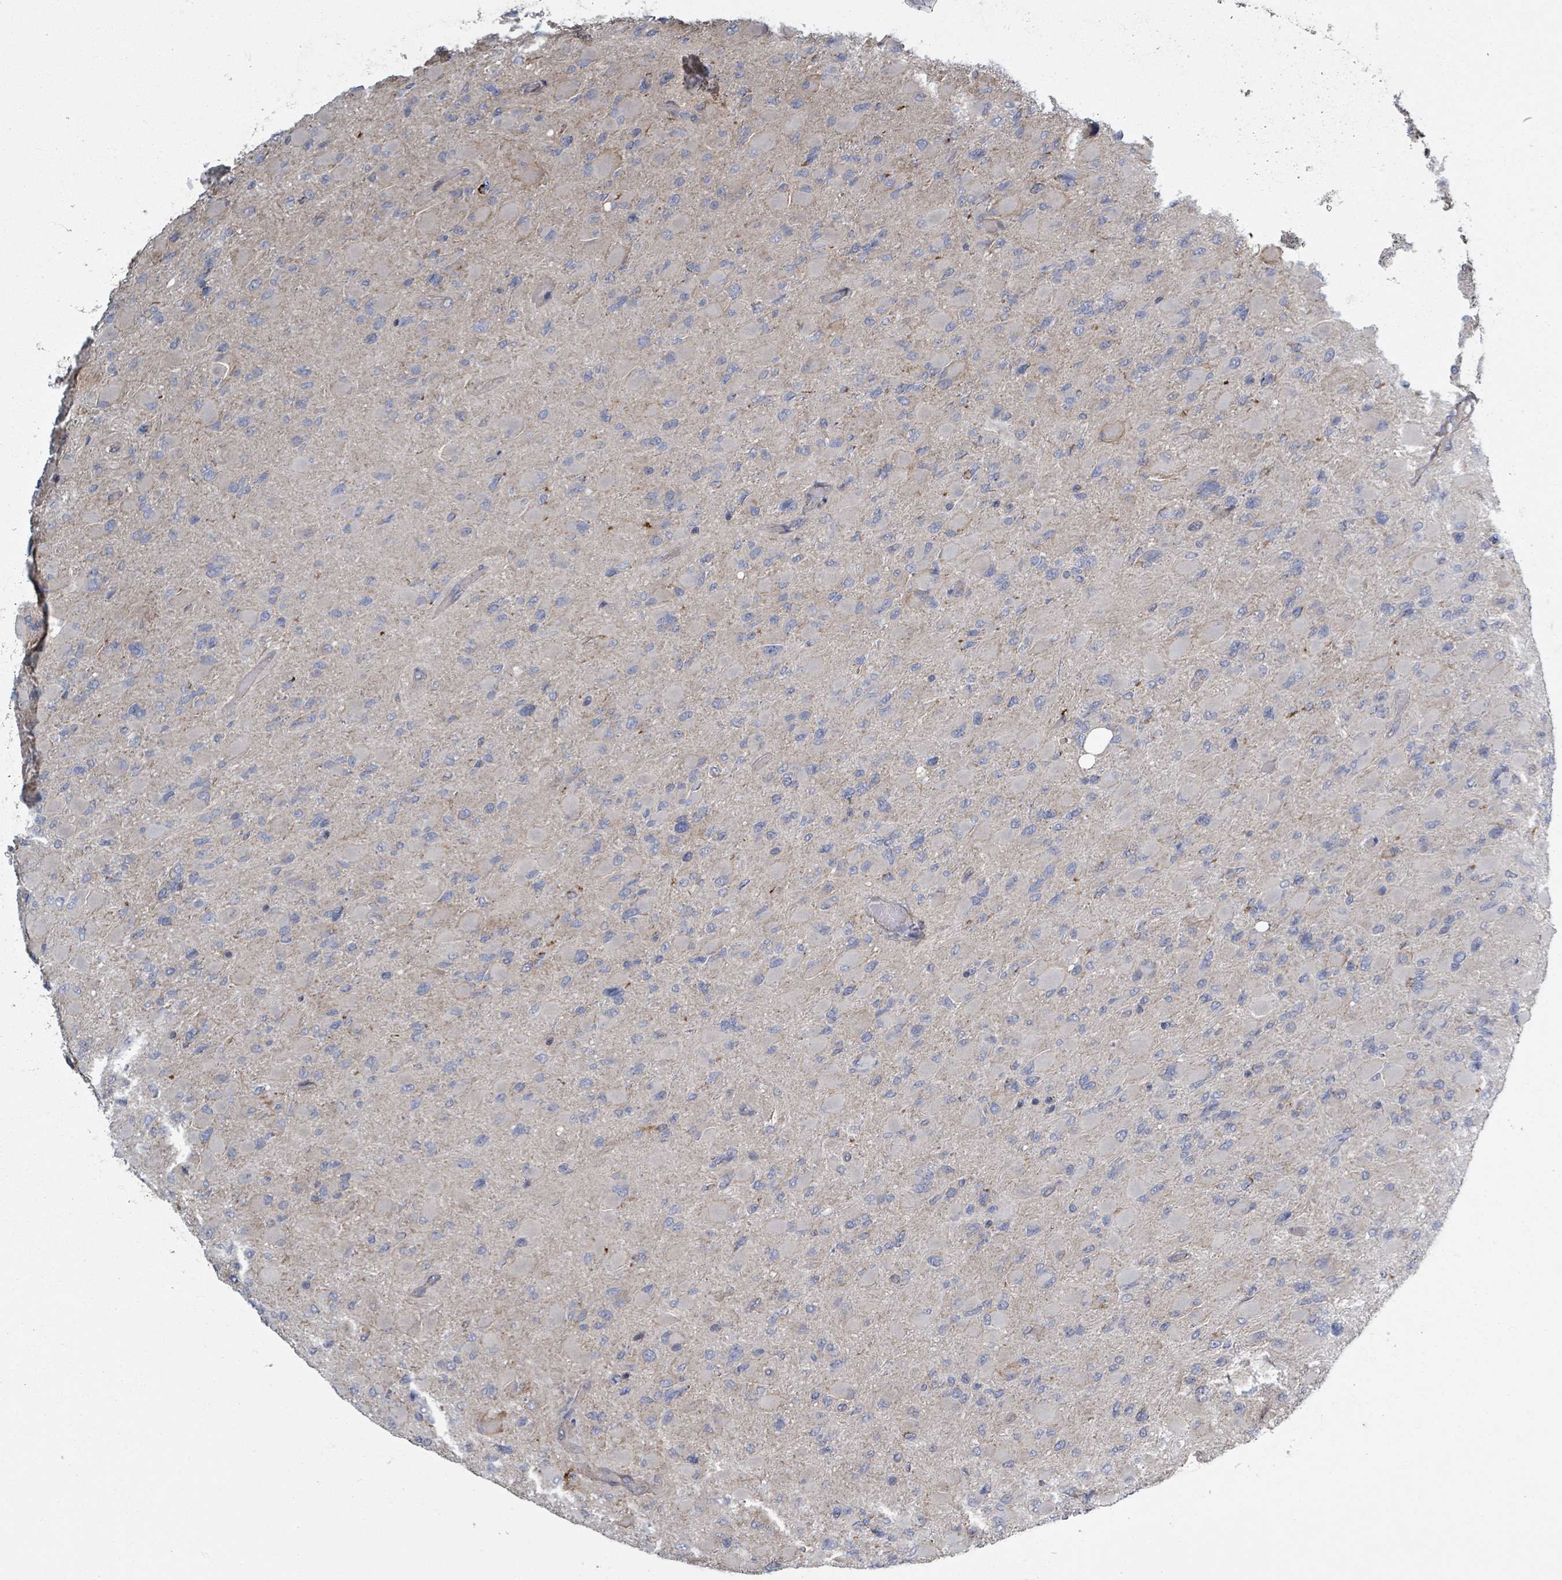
{"staining": {"intensity": "negative", "quantity": "none", "location": "none"}, "tissue": "glioma", "cell_type": "Tumor cells", "image_type": "cancer", "snomed": [{"axis": "morphology", "description": "Glioma, malignant, High grade"}, {"axis": "topography", "description": "Cerebral cortex"}], "caption": "An IHC histopathology image of glioma is shown. There is no staining in tumor cells of glioma.", "gene": "ADCK1", "patient": {"sex": "female", "age": 36}}